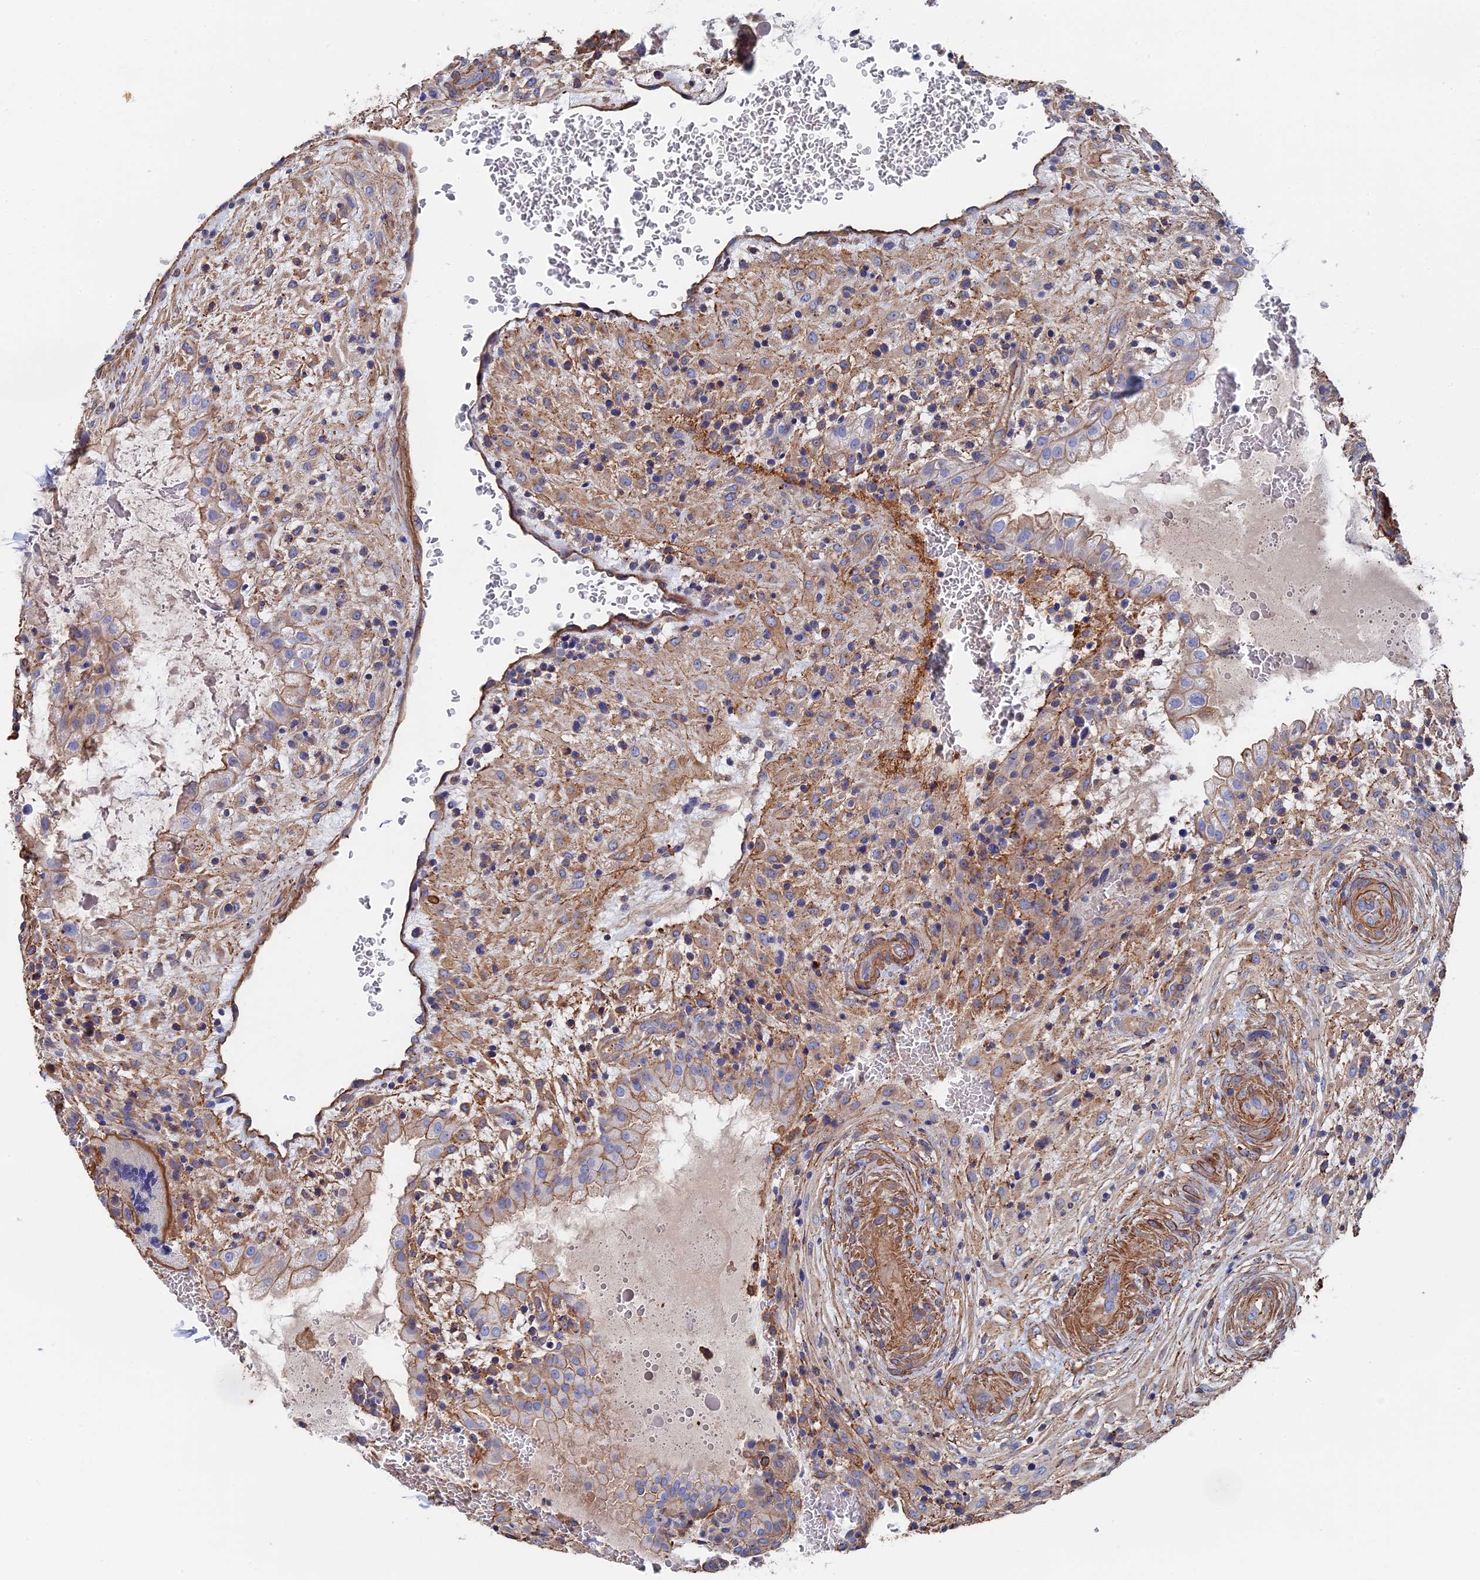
{"staining": {"intensity": "weak", "quantity": "25%-75%", "location": "cytoplasmic/membranous"}, "tissue": "placenta", "cell_type": "Decidual cells", "image_type": "normal", "snomed": [{"axis": "morphology", "description": "Normal tissue, NOS"}, {"axis": "topography", "description": "Placenta"}], "caption": "Benign placenta demonstrates weak cytoplasmic/membranous positivity in about 25%-75% of decidual cells.", "gene": "STRA6", "patient": {"sex": "female", "age": 35}}